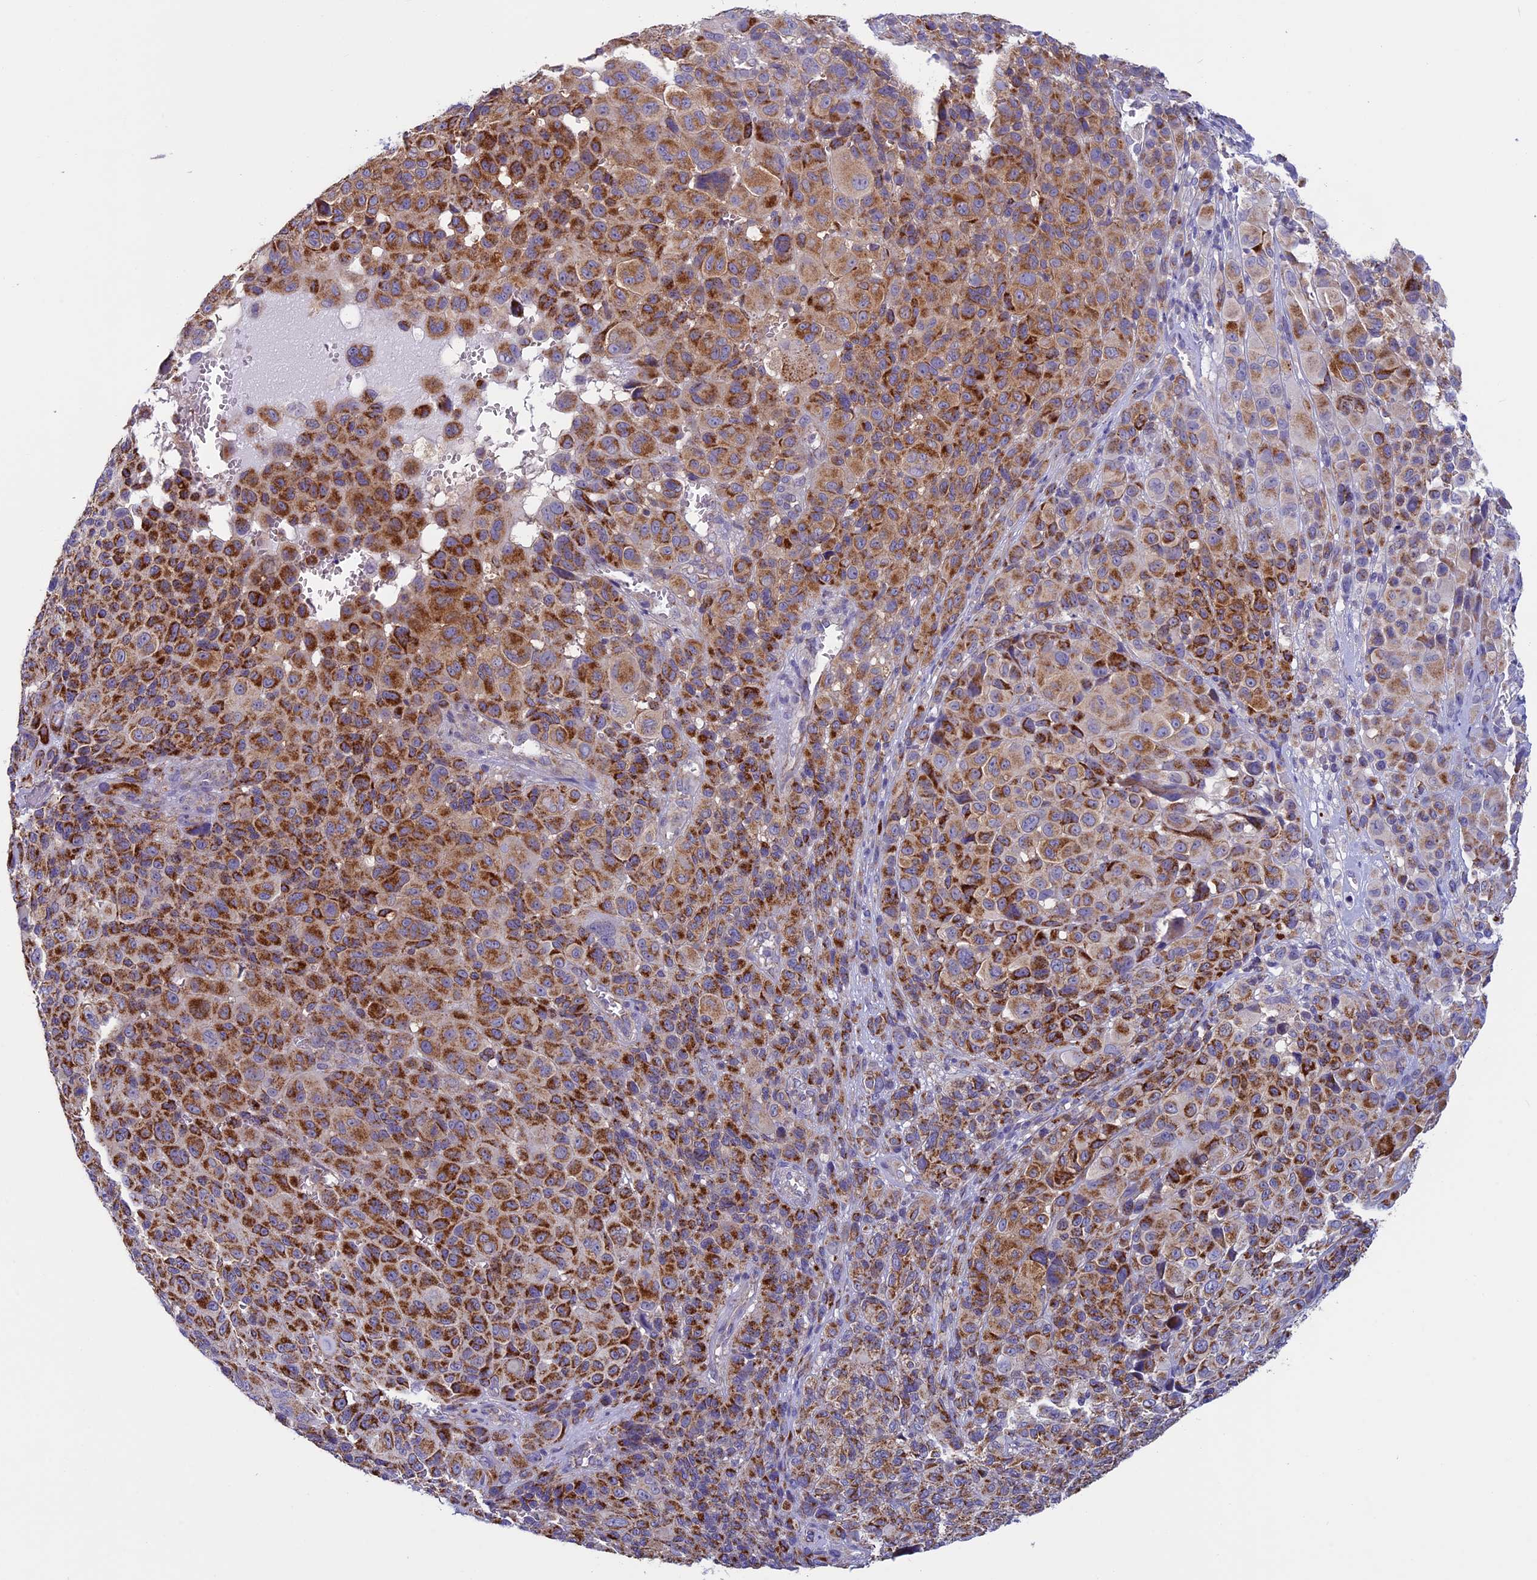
{"staining": {"intensity": "strong", "quantity": "25%-75%", "location": "cytoplasmic/membranous"}, "tissue": "melanoma", "cell_type": "Tumor cells", "image_type": "cancer", "snomed": [{"axis": "morphology", "description": "Malignant melanoma, NOS"}, {"axis": "topography", "description": "Skin of trunk"}], "caption": "Melanoma tissue demonstrates strong cytoplasmic/membranous positivity in about 25%-75% of tumor cells, visualized by immunohistochemistry. (IHC, brightfield microscopy, high magnification).", "gene": "MFSD12", "patient": {"sex": "male", "age": 71}}